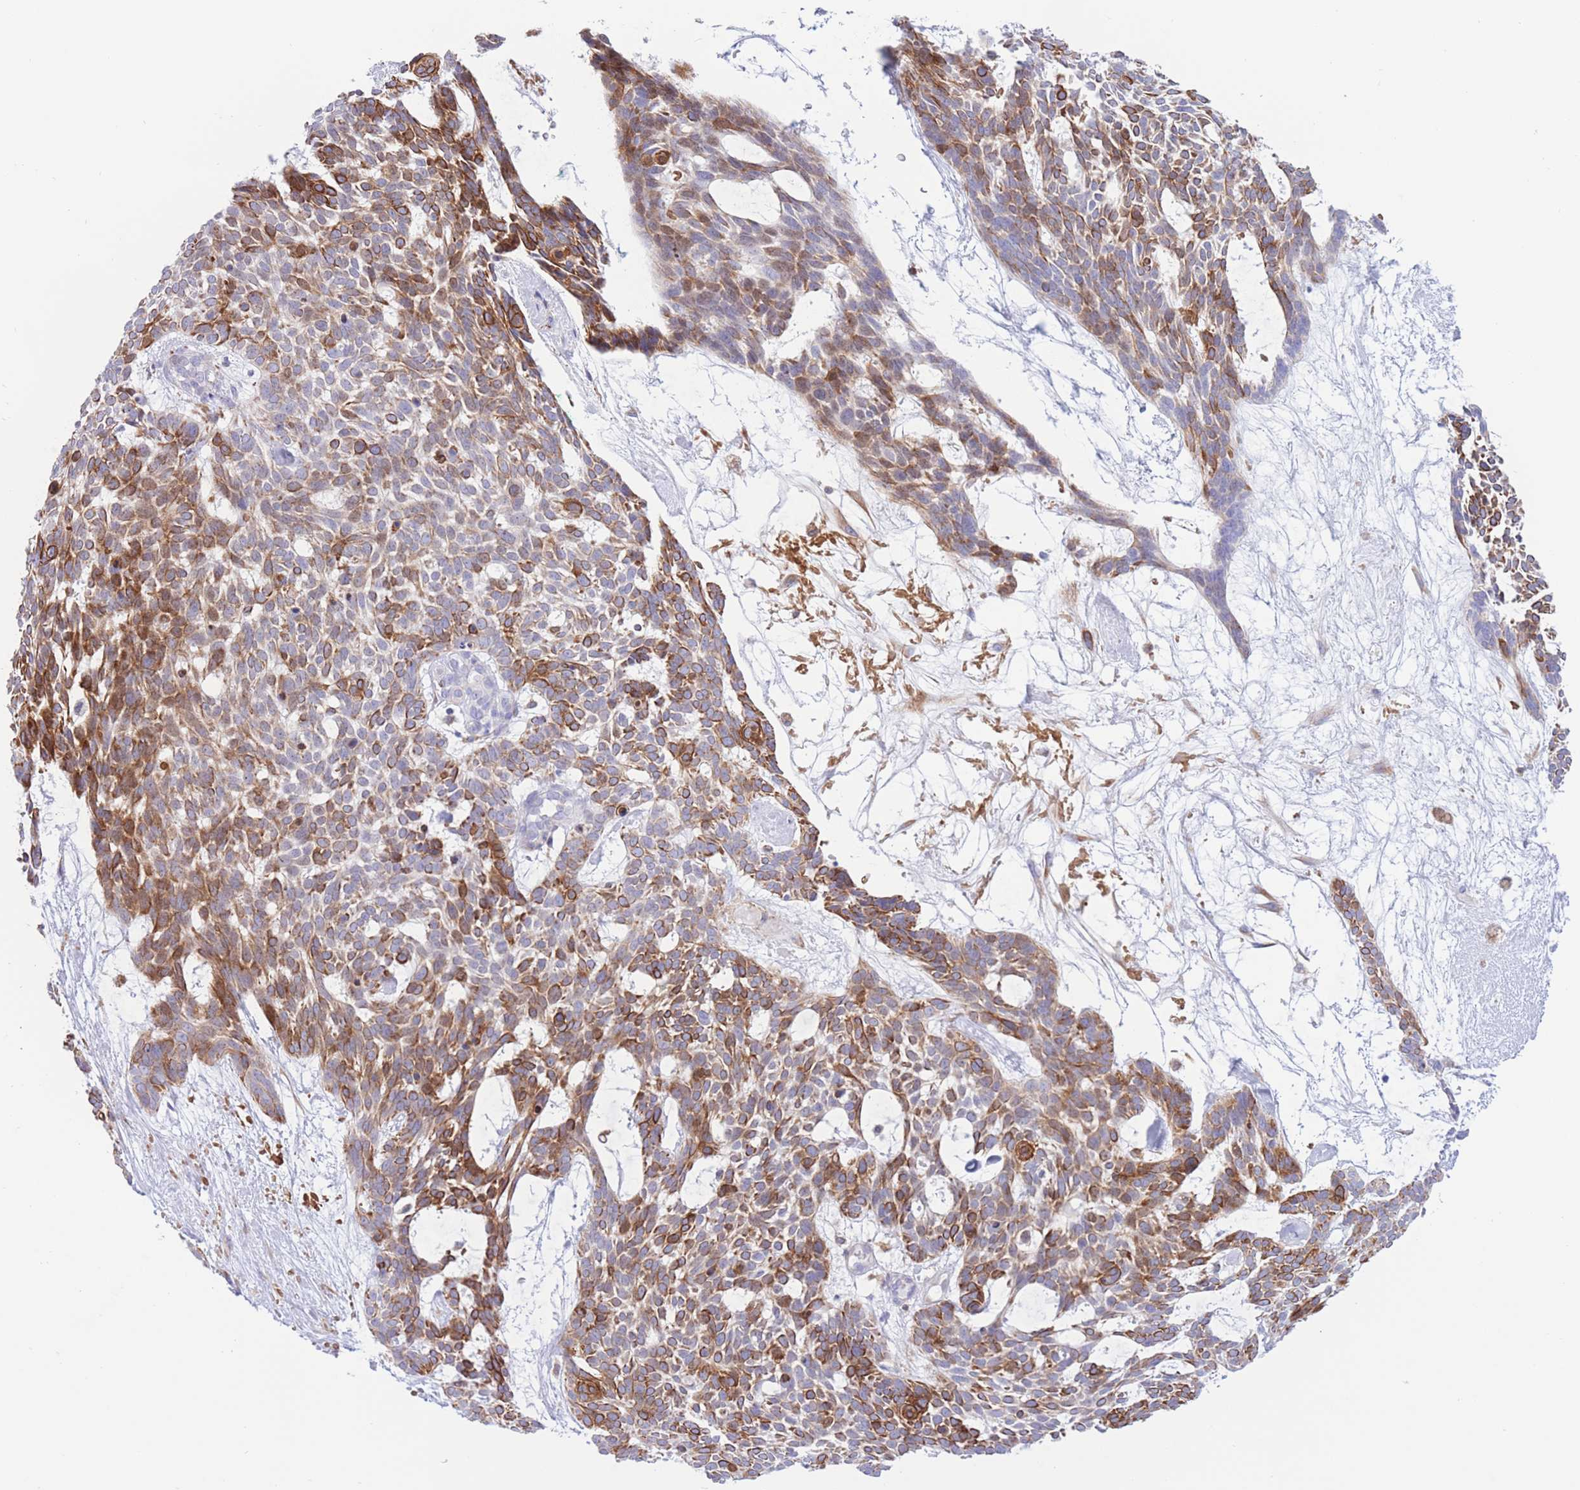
{"staining": {"intensity": "moderate", "quantity": ">75%", "location": "cytoplasmic/membranous"}, "tissue": "skin cancer", "cell_type": "Tumor cells", "image_type": "cancer", "snomed": [{"axis": "morphology", "description": "Basal cell carcinoma"}, {"axis": "topography", "description": "Skin"}], "caption": "The micrograph reveals a brown stain indicating the presence of a protein in the cytoplasmic/membranous of tumor cells in basal cell carcinoma (skin).", "gene": "MYDGF", "patient": {"sex": "male", "age": 61}}